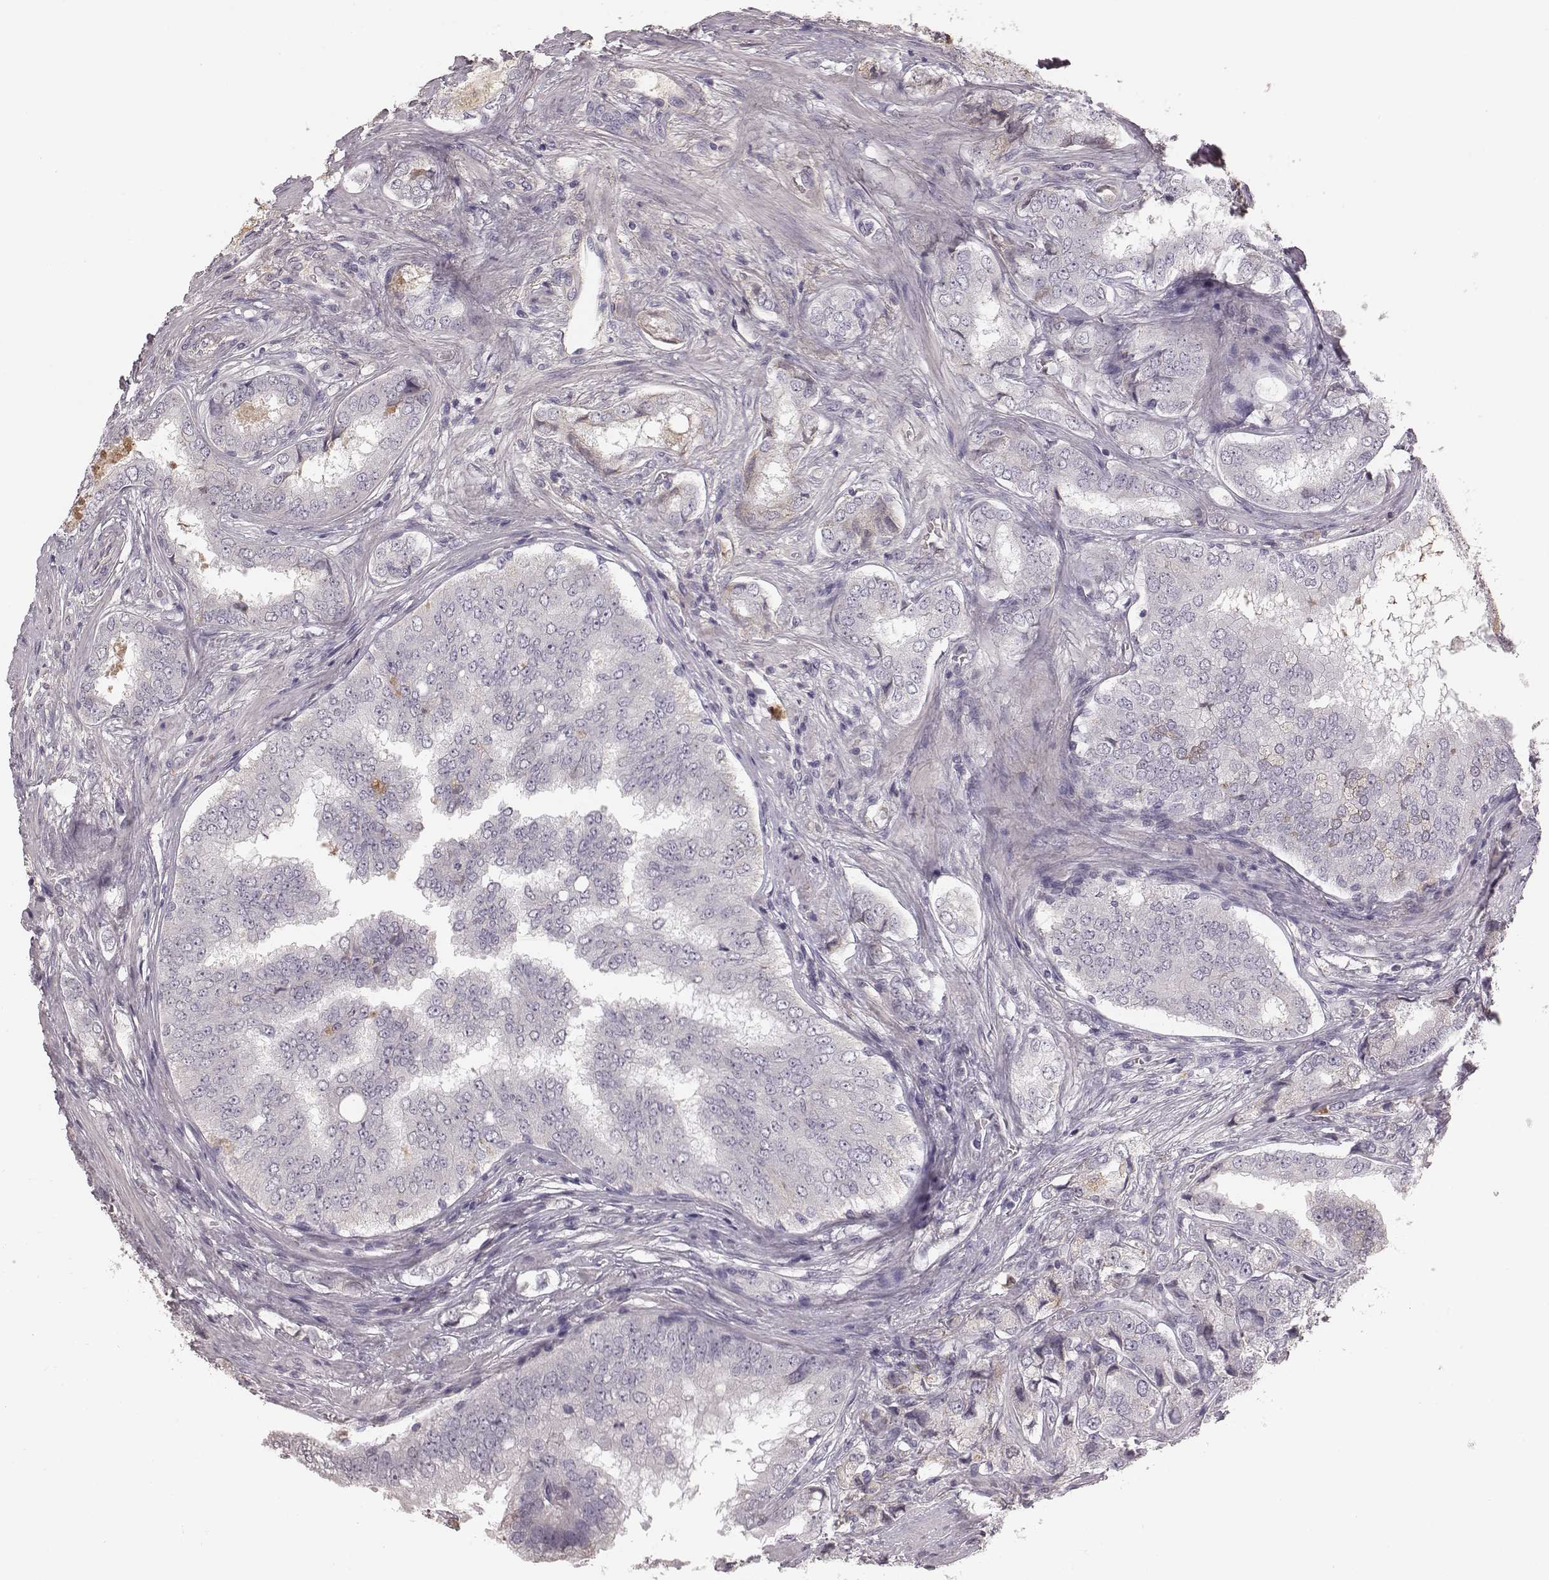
{"staining": {"intensity": "negative", "quantity": "none", "location": "none"}, "tissue": "prostate cancer", "cell_type": "Tumor cells", "image_type": "cancer", "snomed": [{"axis": "morphology", "description": "Adenocarcinoma, NOS"}, {"axis": "topography", "description": "Prostate"}], "caption": "This micrograph is of prostate adenocarcinoma stained with immunohistochemistry (IHC) to label a protein in brown with the nuclei are counter-stained blue. There is no staining in tumor cells.", "gene": "CFTR", "patient": {"sex": "male", "age": 65}}